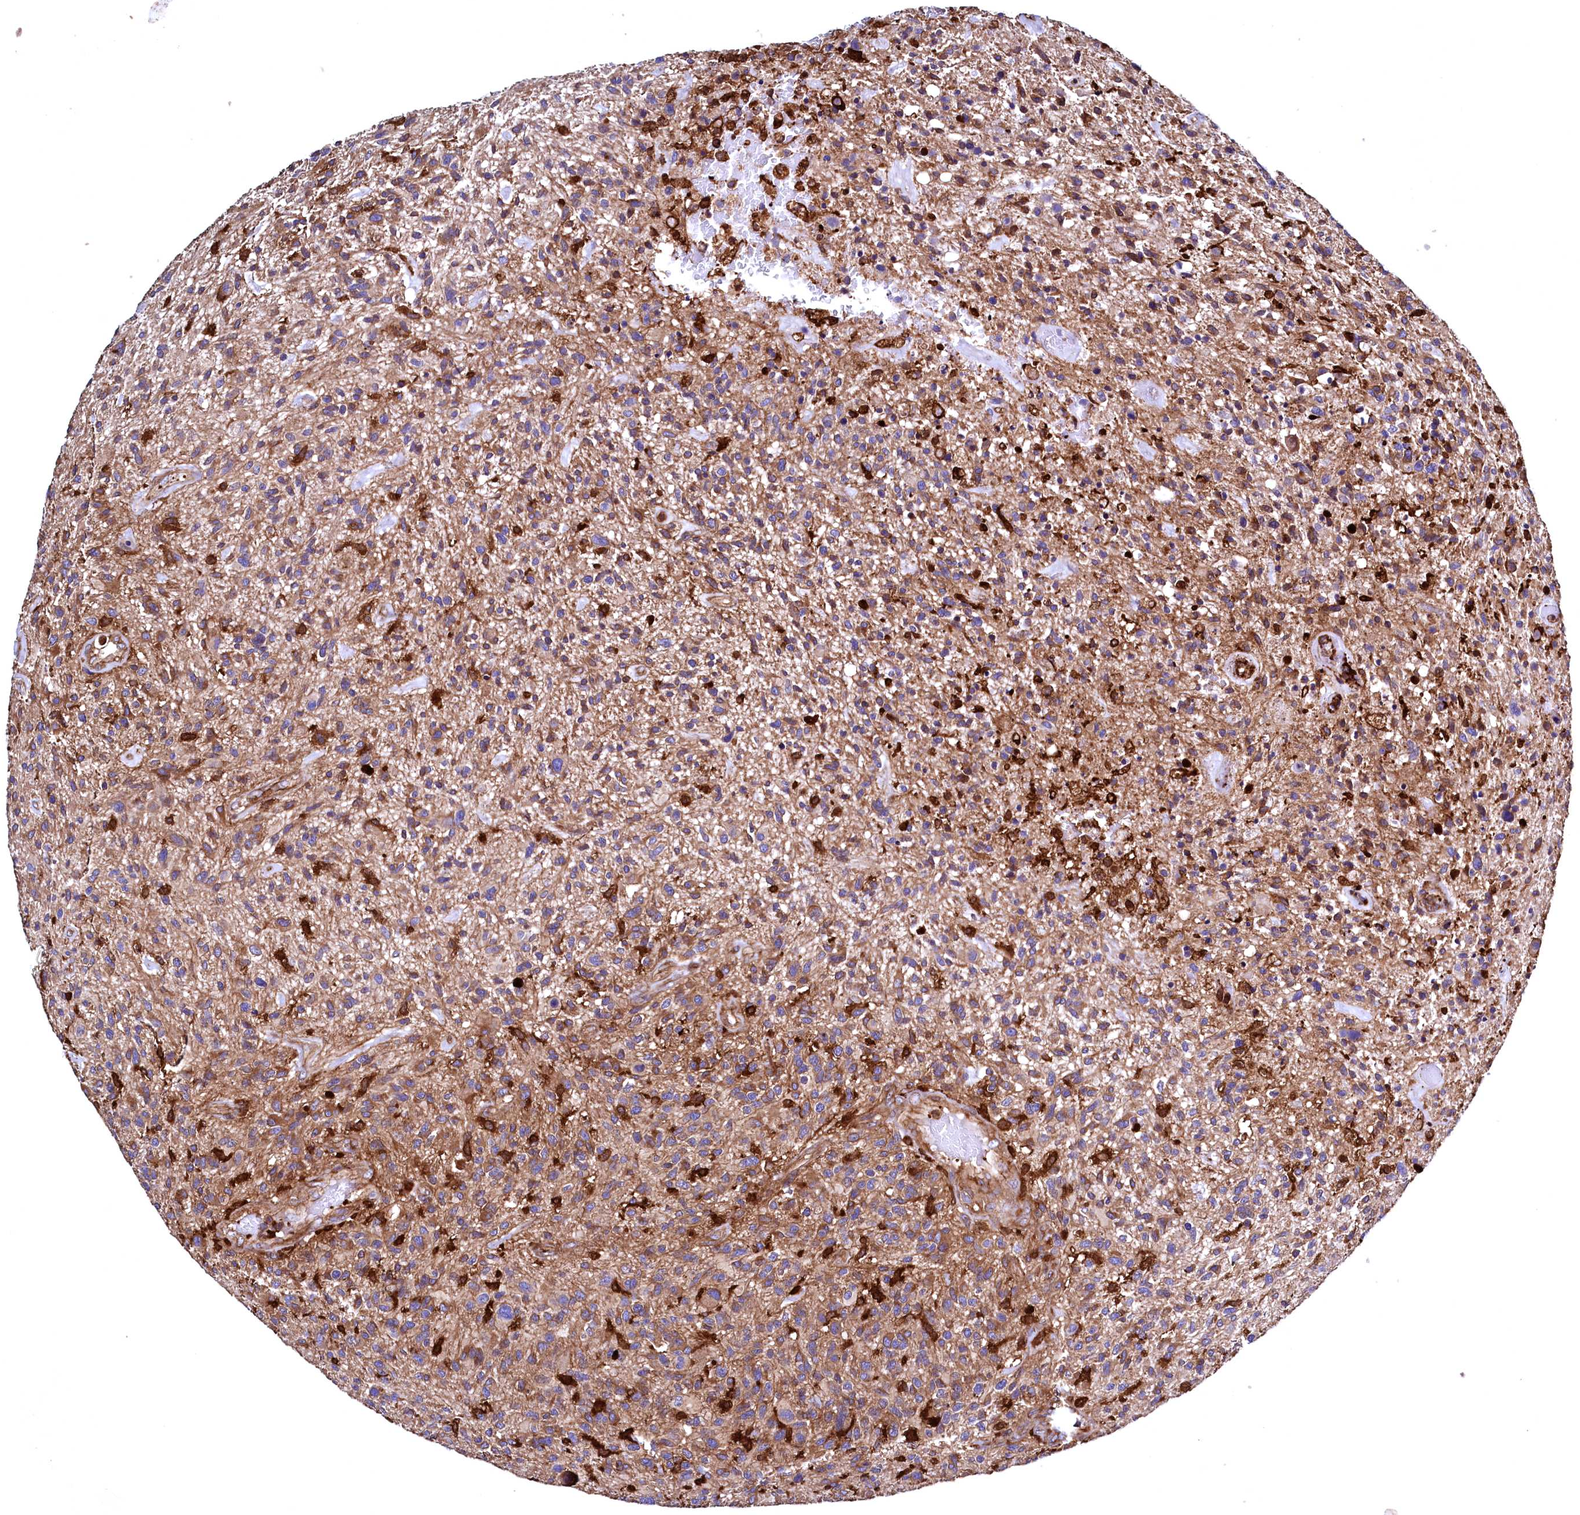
{"staining": {"intensity": "moderate", "quantity": ">75%", "location": "cytoplasmic/membranous"}, "tissue": "glioma", "cell_type": "Tumor cells", "image_type": "cancer", "snomed": [{"axis": "morphology", "description": "Glioma, malignant, High grade"}, {"axis": "topography", "description": "Brain"}], "caption": "Immunohistochemical staining of glioma displays medium levels of moderate cytoplasmic/membranous protein expression in approximately >75% of tumor cells. (brown staining indicates protein expression, while blue staining denotes nuclei).", "gene": "STAMBPL1", "patient": {"sex": "male", "age": 47}}